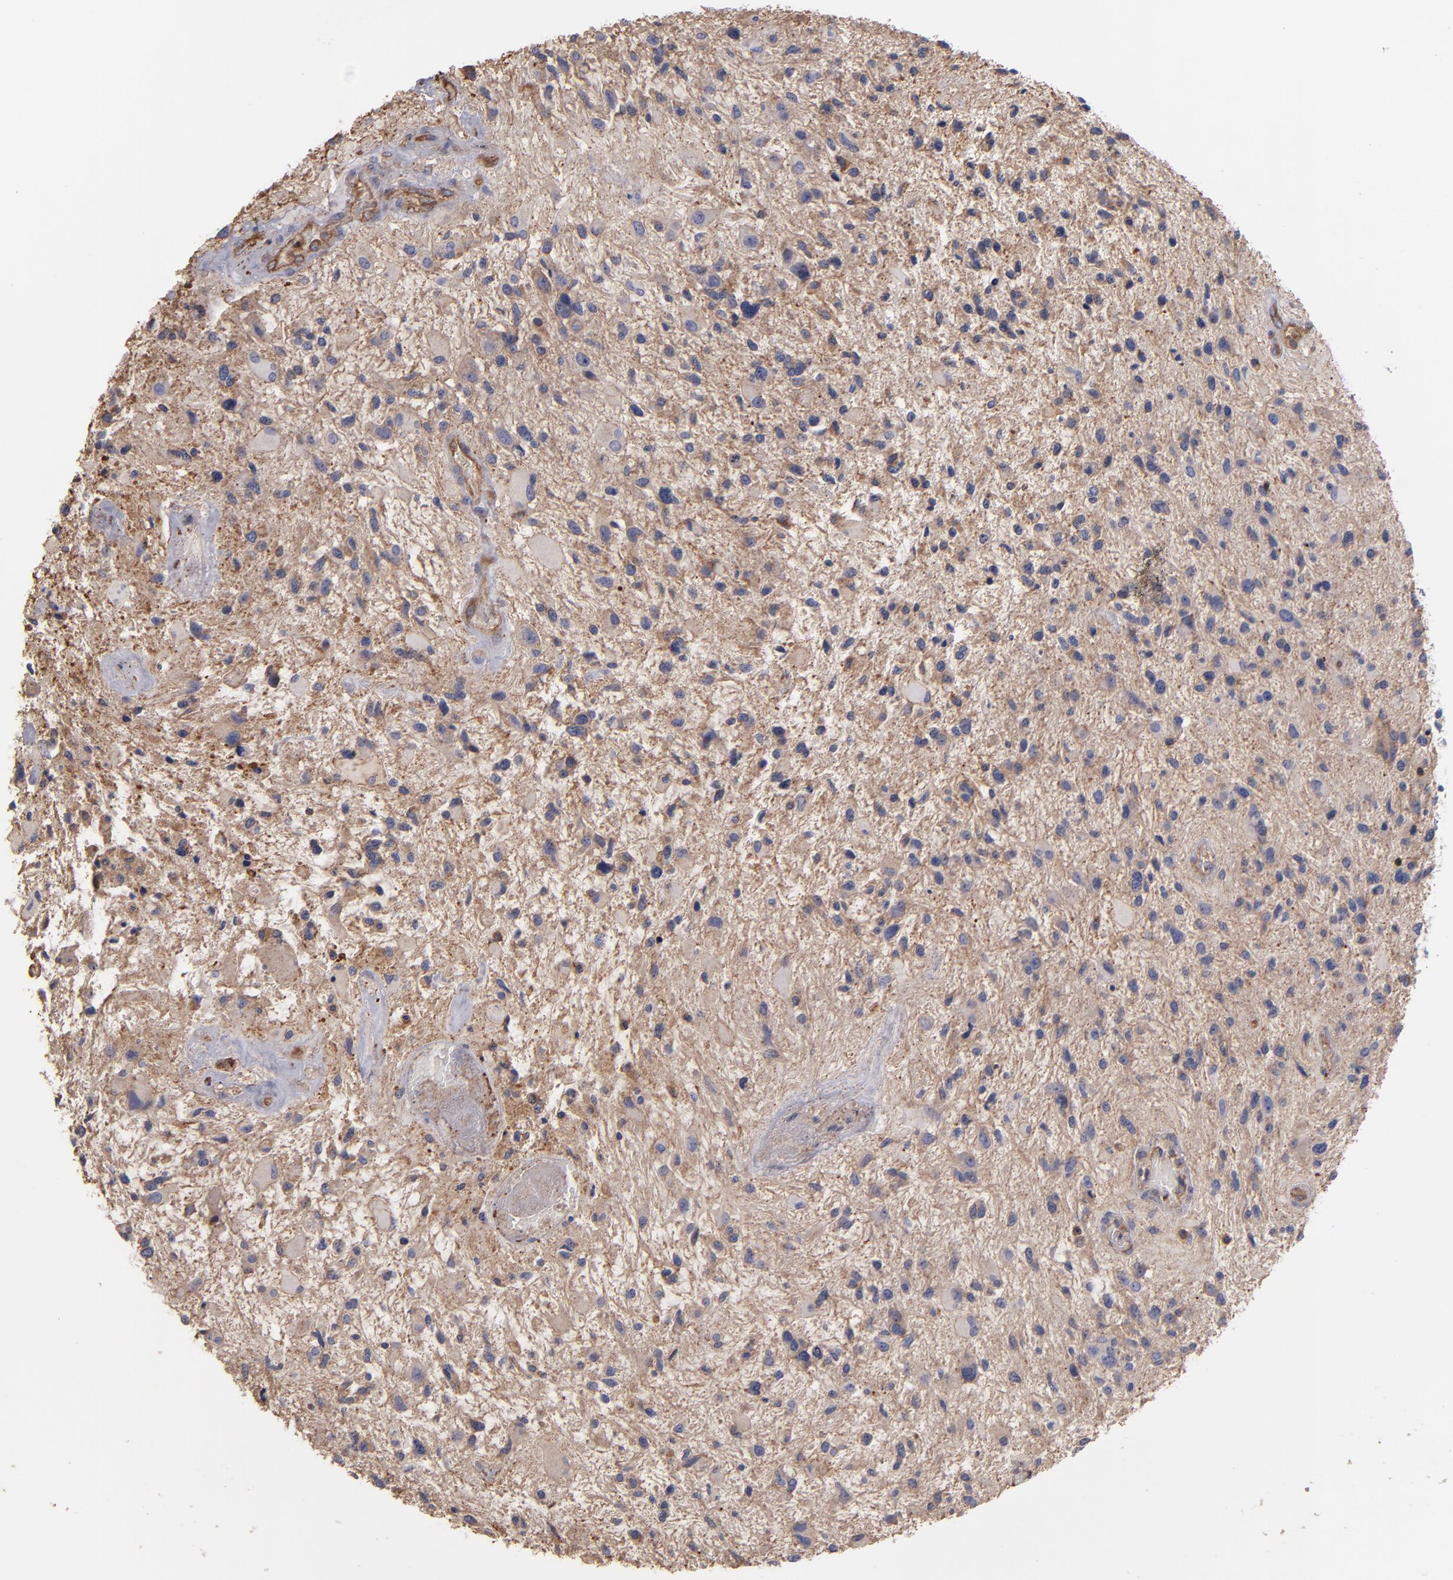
{"staining": {"intensity": "weak", "quantity": ">75%", "location": "cytoplasmic/membranous"}, "tissue": "glioma", "cell_type": "Tumor cells", "image_type": "cancer", "snomed": [{"axis": "morphology", "description": "Glioma, malignant, High grade"}, {"axis": "topography", "description": "Brain"}], "caption": "Brown immunohistochemical staining in glioma demonstrates weak cytoplasmic/membranous positivity in about >75% of tumor cells.", "gene": "ESYT2", "patient": {"sex": "female", "age": 60}}